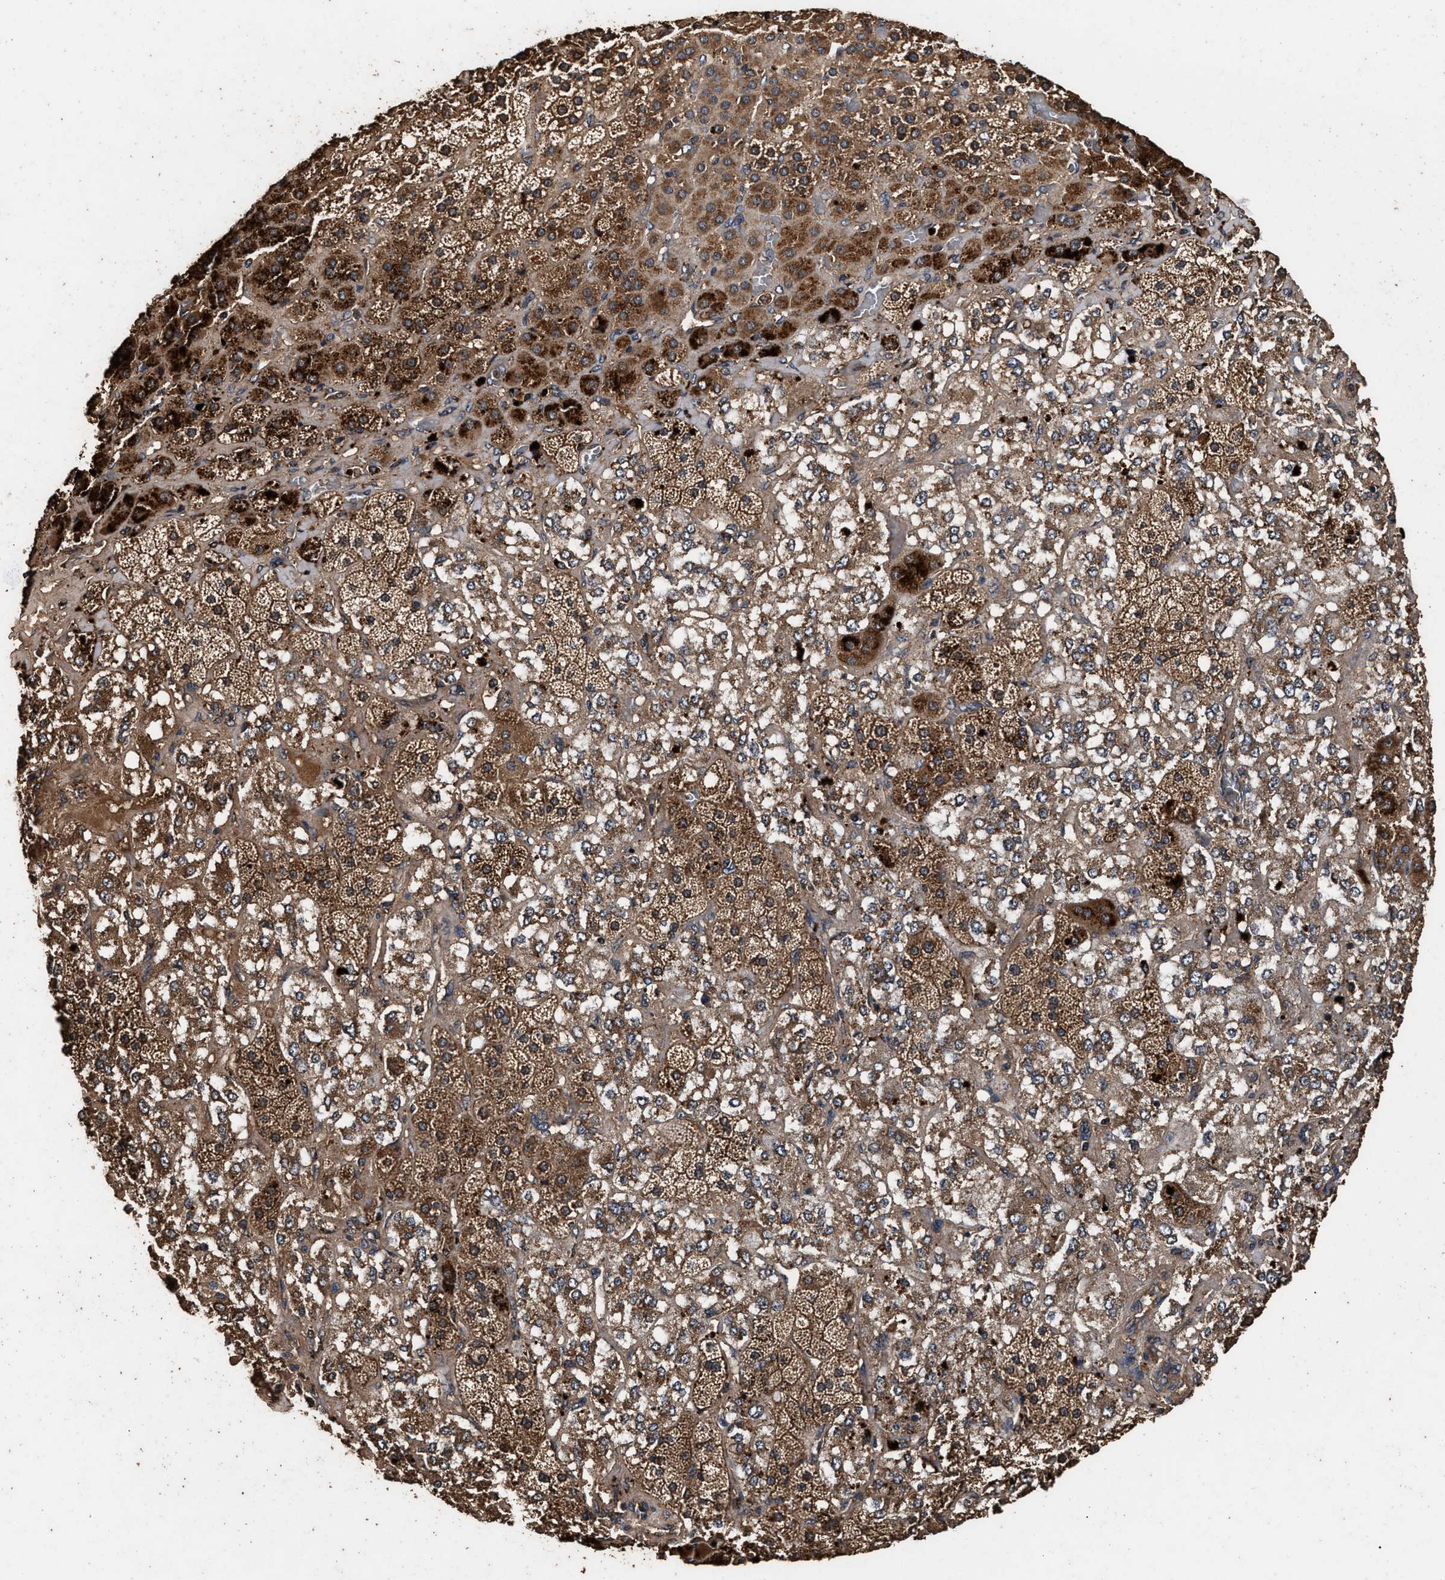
{"staining": {"intensity": "moderate", "quantity": ">75%", "location": "cytoplasmic/membranous"}, "tissue": "adrenal gland", "cell_type": "Glandular cells", "image_type": "normal", "snomed": [{"axis": "morphology", "description": "Normal tissue, NOS"}, {"axis": "topography", "description": "Adrenal gland"}], "caption": "Immunohistochemistry (IHC) (DAB) staining of normal adrenal gland demonstrates moderate cytoplasmic/membranous protein positivity in about >75% of glandular cells.", "gene": "ENSG00000286112", "patient": {"sex": "male", "age": 57}}